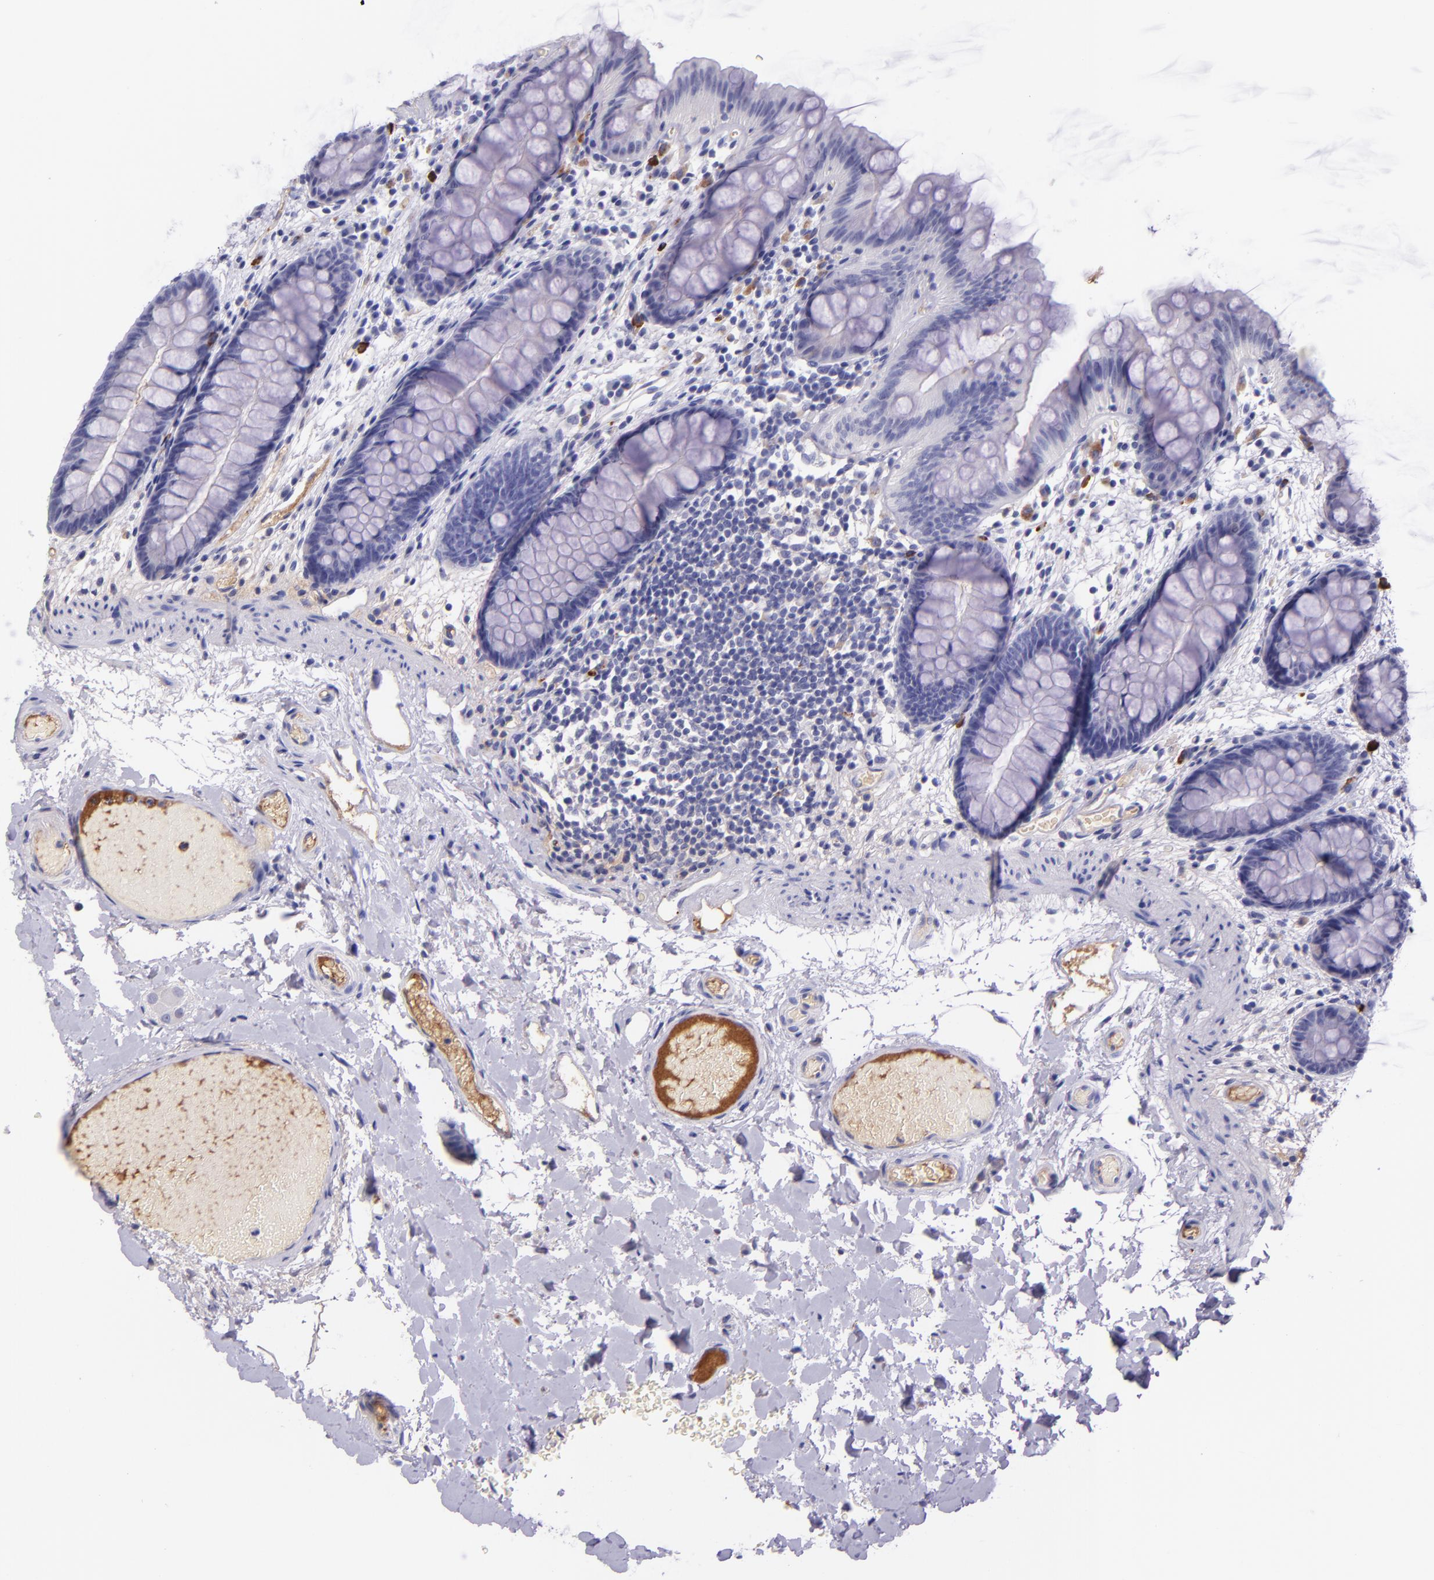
{"staining": {"intensity": "negative", "quantity": "none", "location": "none"}, "tissue": "colon", "cell_type": "Endothelial cells", "image_type": "normal", "snomed": [{"axis": "morphology", "description": "Normal tissue, NOS"}, {"axis": "topography", "description": "Smooth muscle"}, {"axis": "topography", "description": "Colon"}], "caption": "Unremarkable colon was stained to show a protein in brown. There is no significant positivity in endothelial cells. The staining was performed using DAB (3,3'-diaminobenzidine) to visualize the protein expression in brown, while the nuclei were stained in blue with hematoxylin (Magnification: 20x).", "gene": "KNG1", "patient": {"sex": "male", "age": 67}}